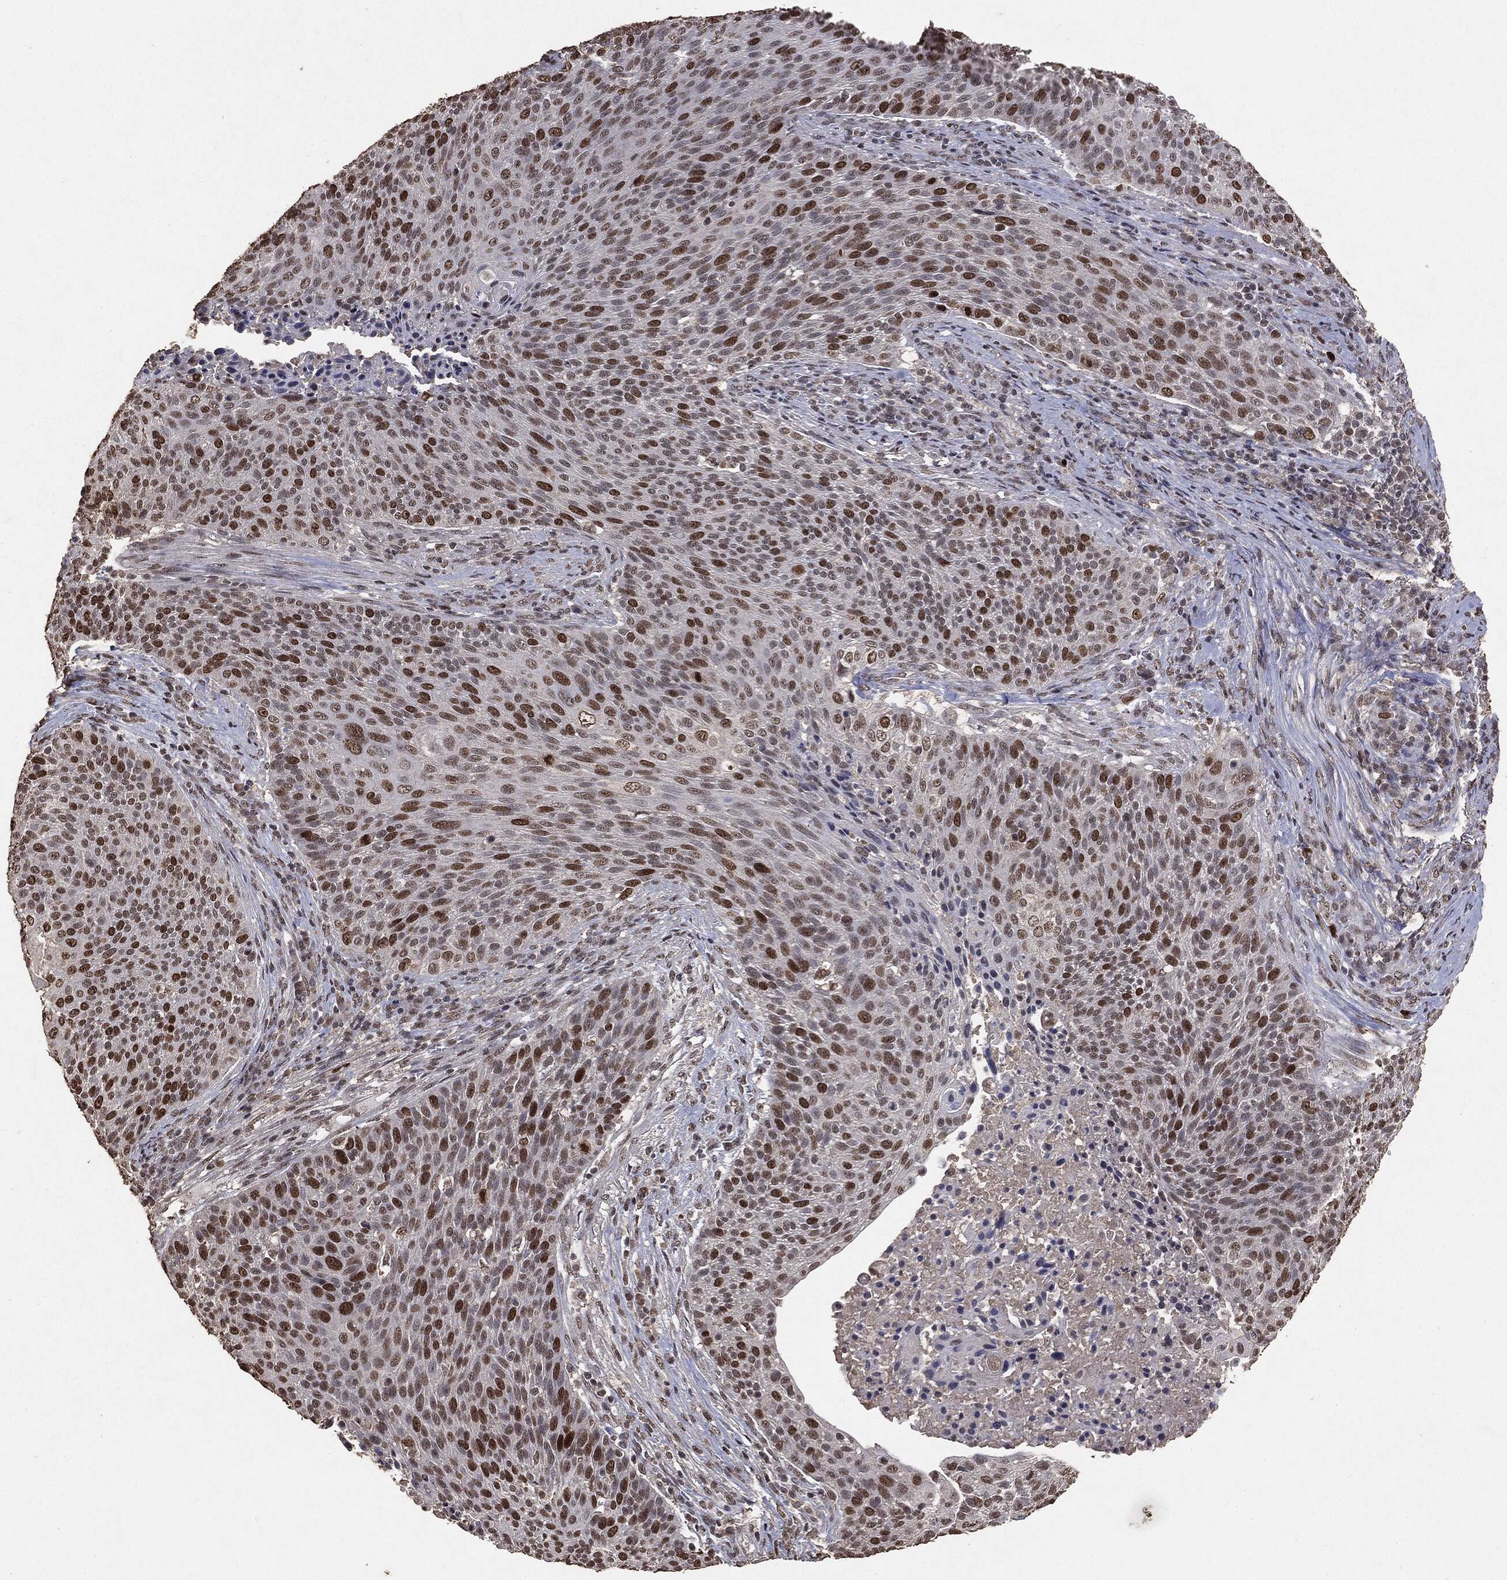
{"staining": {"intensity": "strong", "quantity": "25%-75%", "location": "nuclear"}, "tissue": "cervical cancer", "cell_type": "Tumor cells", "image_type": "cancer", "snomed": [{"axis": "morphology", "description": "Squamous cell carcinoma, NOS"}, {"axis": "topography", "description": "Cervix"}], "caption": "Immunohistochemical staining of squamous cell carcinoma (cervical) shows strong nuclear protein positivity in about 25%-75% of tumor cells. The staining was performed using DAB, with brown indicating positive protein expression. Nuclei are stained blue with hematoxylin.", "gene": "RAD18", "patient": {"sex": "female", "age": 31}}